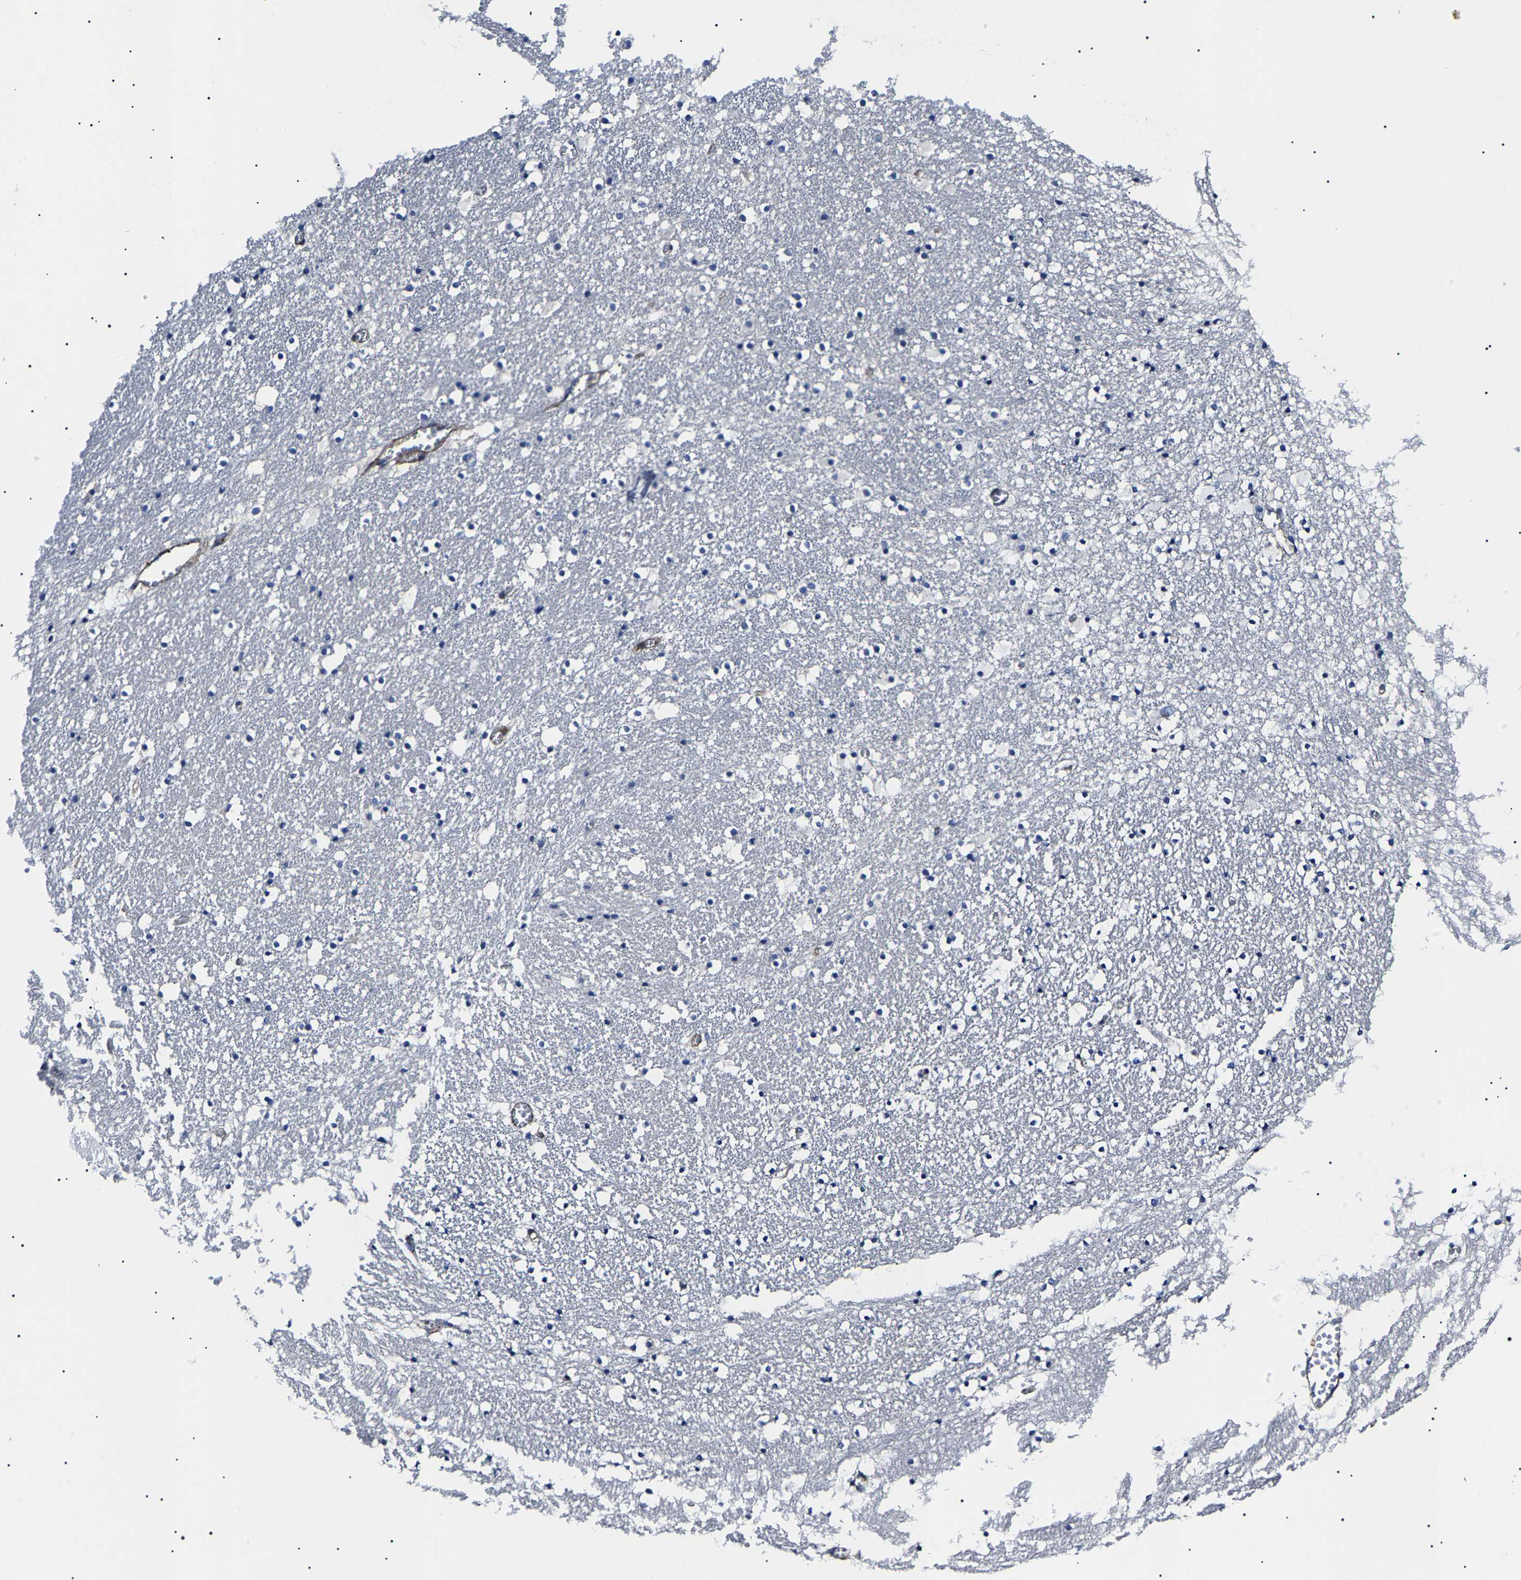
{"staining": {"intensity": "negative", "quantity": "none", "location": "none"}, "tissue": "caudate", "cell_type": "Glial cells", "image_type": "normal", "snomed": [{"axis": "morphology", "description": "Normal tissue, NOS"}, {"axis": "topography", "description": "Lateral ventricle wall"}], "caption": "DAB (3,3'-diaminobenzidine) immunohistochemical staining of normal human caudate displays no significant expression in glial cells. Brightfield microscopy of IHC stained with DAB (brown) and hematoxylin (blue), captured at high magnification.", "gene": "KLHL42", "patient": {"sex": "male", "age": 45}}